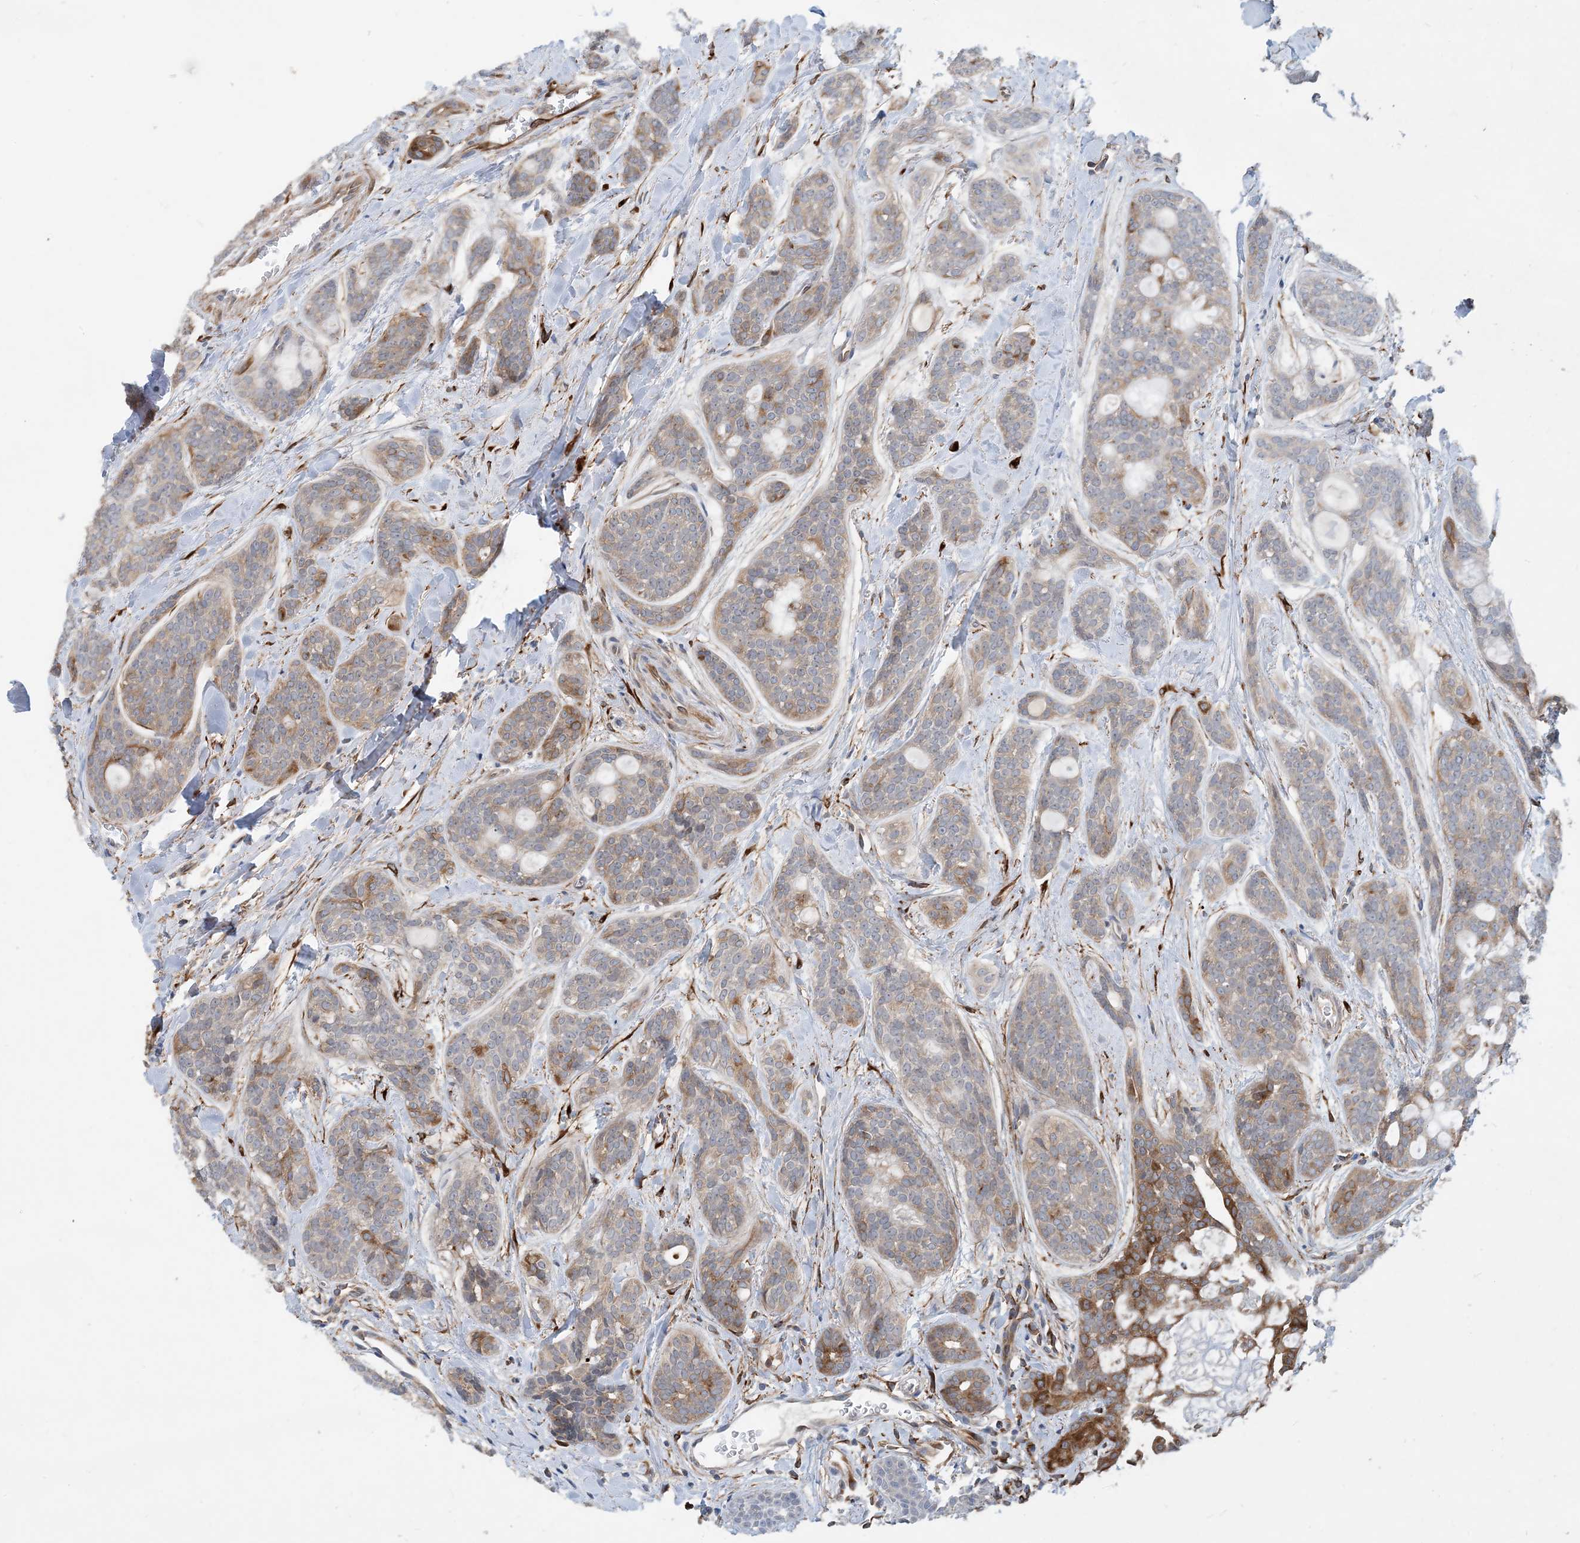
{"staining": {"intensity": "weak", "quantity": ">75%", "location": "cytoplasmic/membranous"}, "tissue": "head and neck cancer", "cell_type": "Tumor cells", "image_type": "cancer", "snomed": [{"axis": "morphology", "description": "Adenocarcinoma, NOS"}, {"axis": "topography", "description": "Head-Neck"}], "caption": "Head and neck adenocarcinoma stained with immunohistochemistry shows weak cytoplasmic/membranous expression in about >75% of tumor cells.", "gene": "EIF2A", "patient": {"sex": "male", "age": 66}}